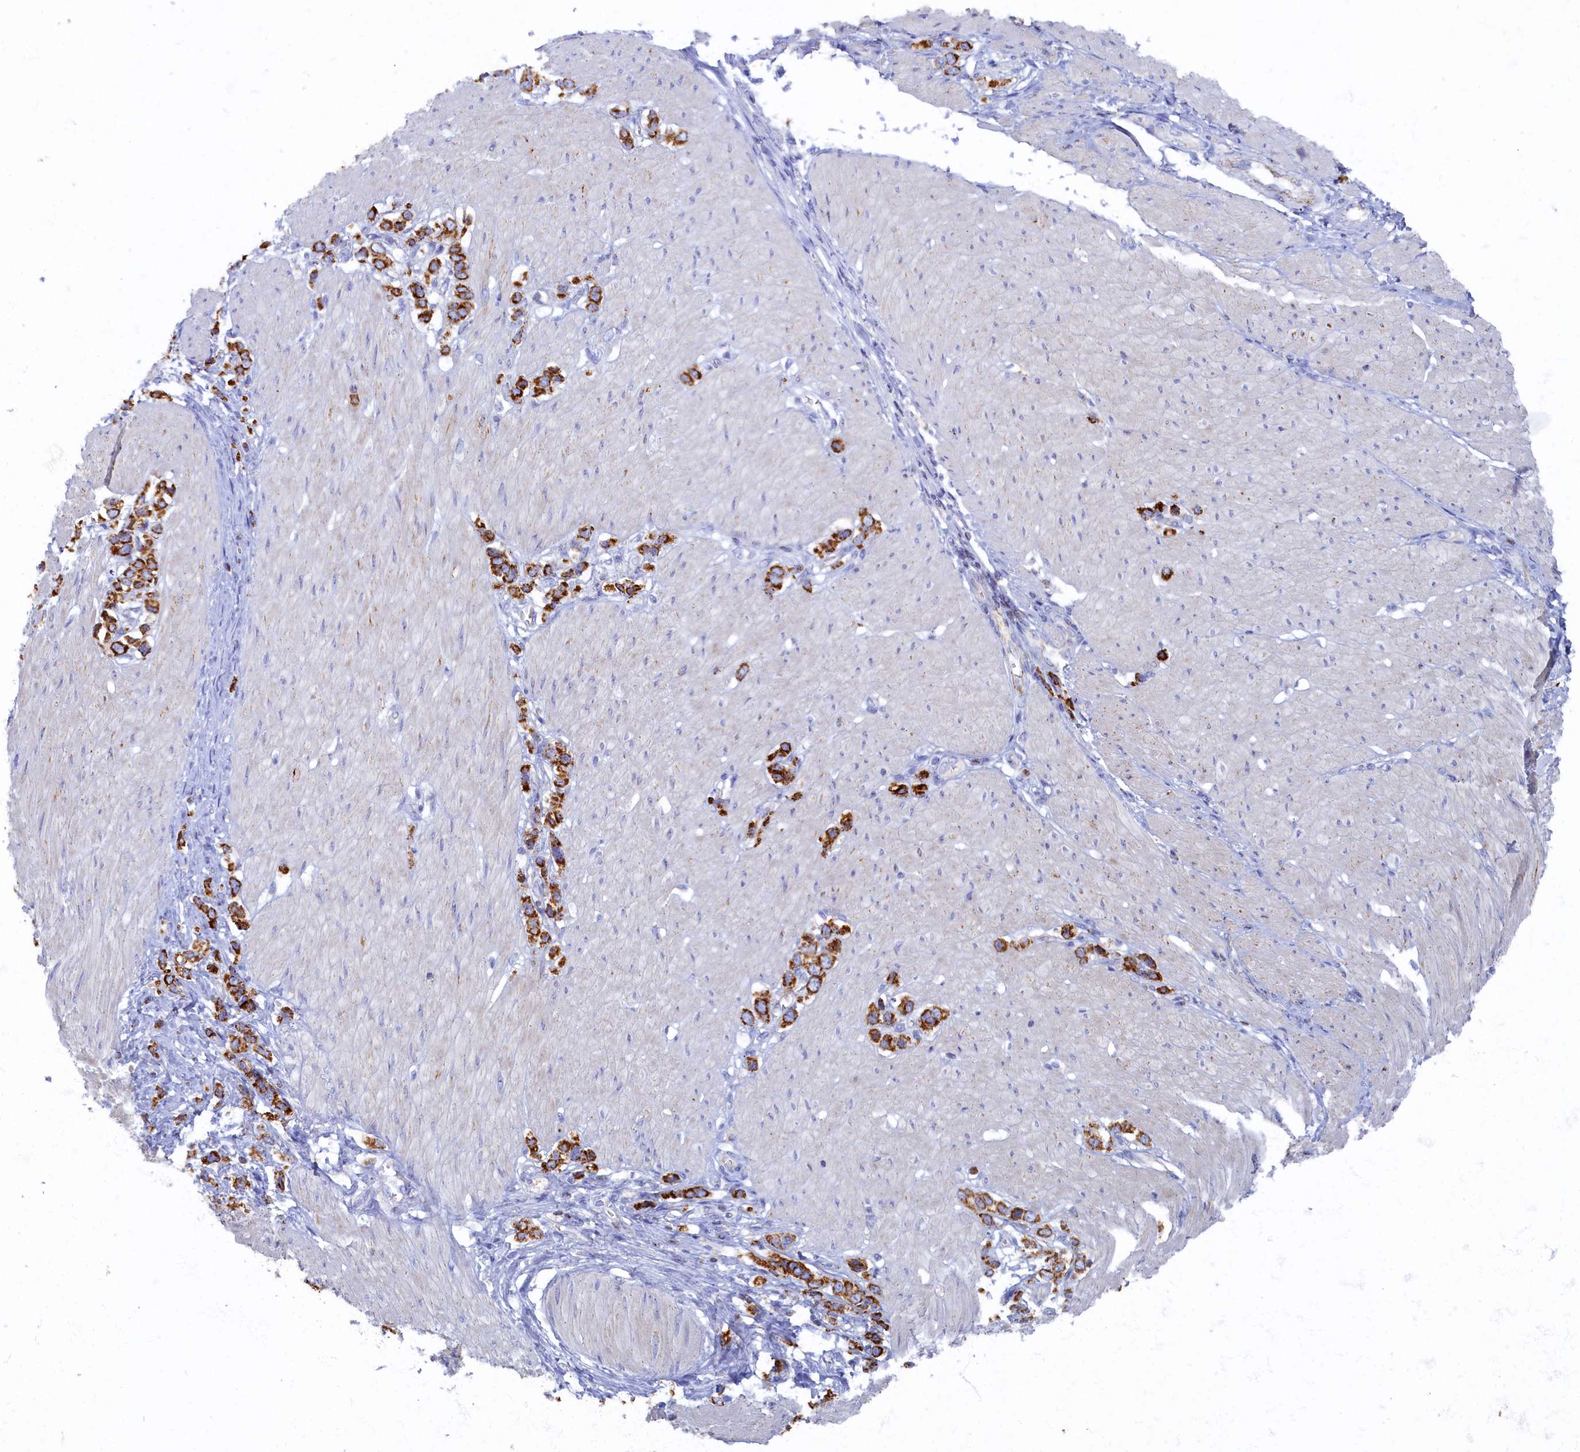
{"staining": {"intensity": "strong", "quantity": ">75%", "location": "cytoplasmic/membranous"}, "tissue": "stomach cancer", "cell_type": "Tumor cells", "image_type": "cancer", "snomed": [{"axis": "morphology", "description": "Normal tissue, NOS"}, {"axis": "morphology", "description": "Adenocarcinoma, NOS"}, {"axis": "topography", "description": "Stomach, upper"}, {"axis": "topography", "description": "Stomach"}], "caption": "A brown stain highlights strong cytoplasmic/membranous staining of a protein in stomach cancer tumor cells.", "gene": "OCIAD2", "patient": {"sex": "female", "age": 65}}